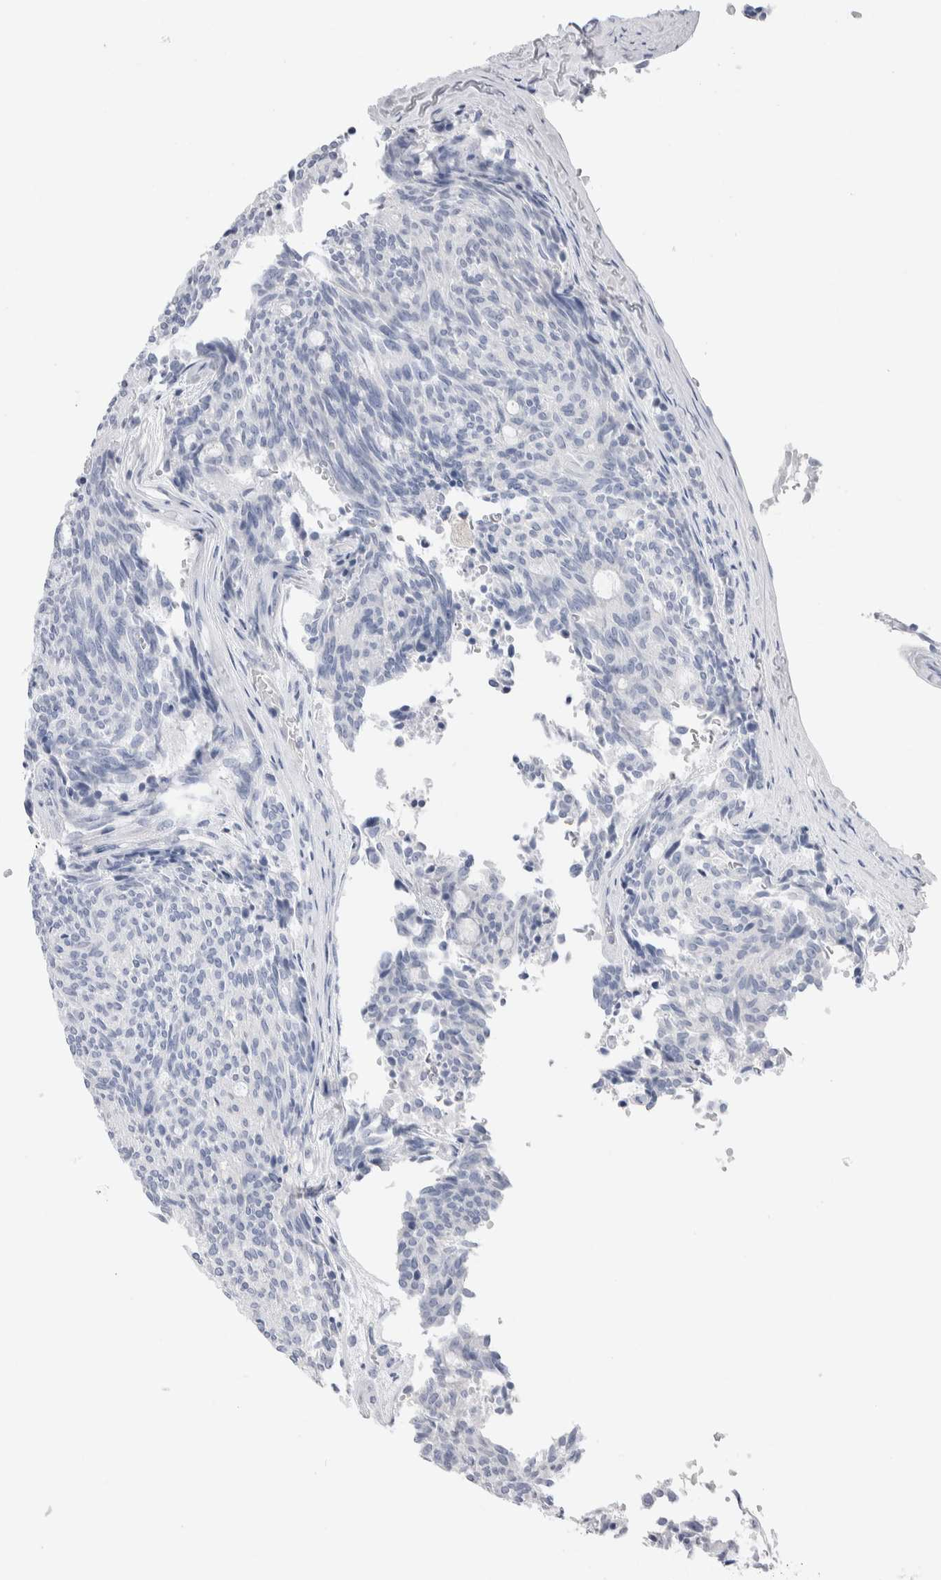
{"staining": {"intensity": "negative", "quantity": "none", "location": "none"}, "tissue": "carcinoid", "cell_type": "Tumor cells", "image_type": "cancer", "snomed": [{"axis": "morphology", "description": "Carcinoid, malignant, NOS"}, {"axis": "topography", "description": "Pancreas"}], "caption": "Tumor cells show no significant expression in carcinoid.", "gene": "GDA", "patient": {"sex": "female", "age": 54}}